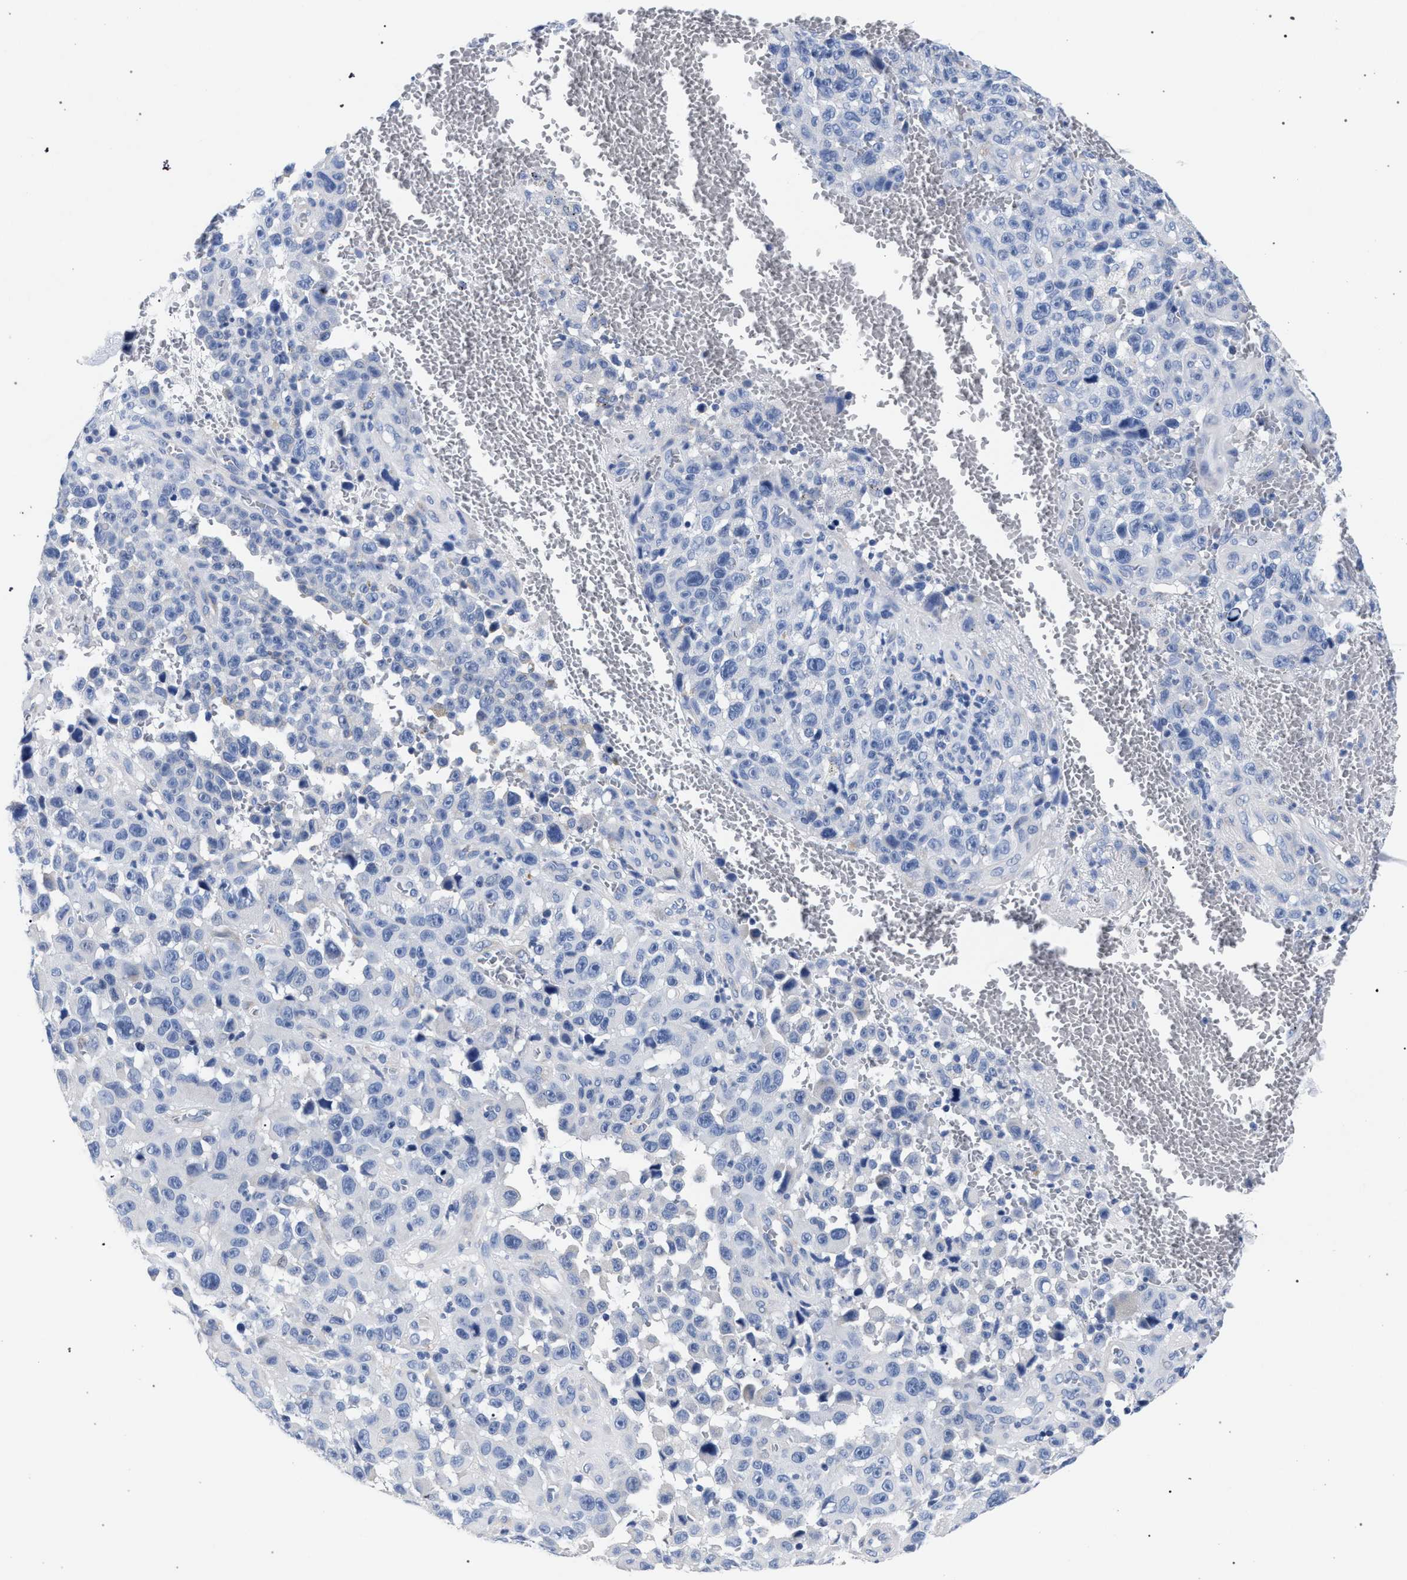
{"staining": {"intensity": "negative", "quantity": "none", "location": "none"}, "tissue": "melanoma", "cell_type": "Tumor cells", "image_type": "cancer", "snomed": [{"axis": "morphology", "description": "Malignant melanoma, NOS"}, {"axis": "topography", "description": "Skin"}], "caption": "Tumor cells are negative for protein expression in human malignant melanoma.", "gene": "AKAP4", "patient": {"sex": "female", "age": 82}}